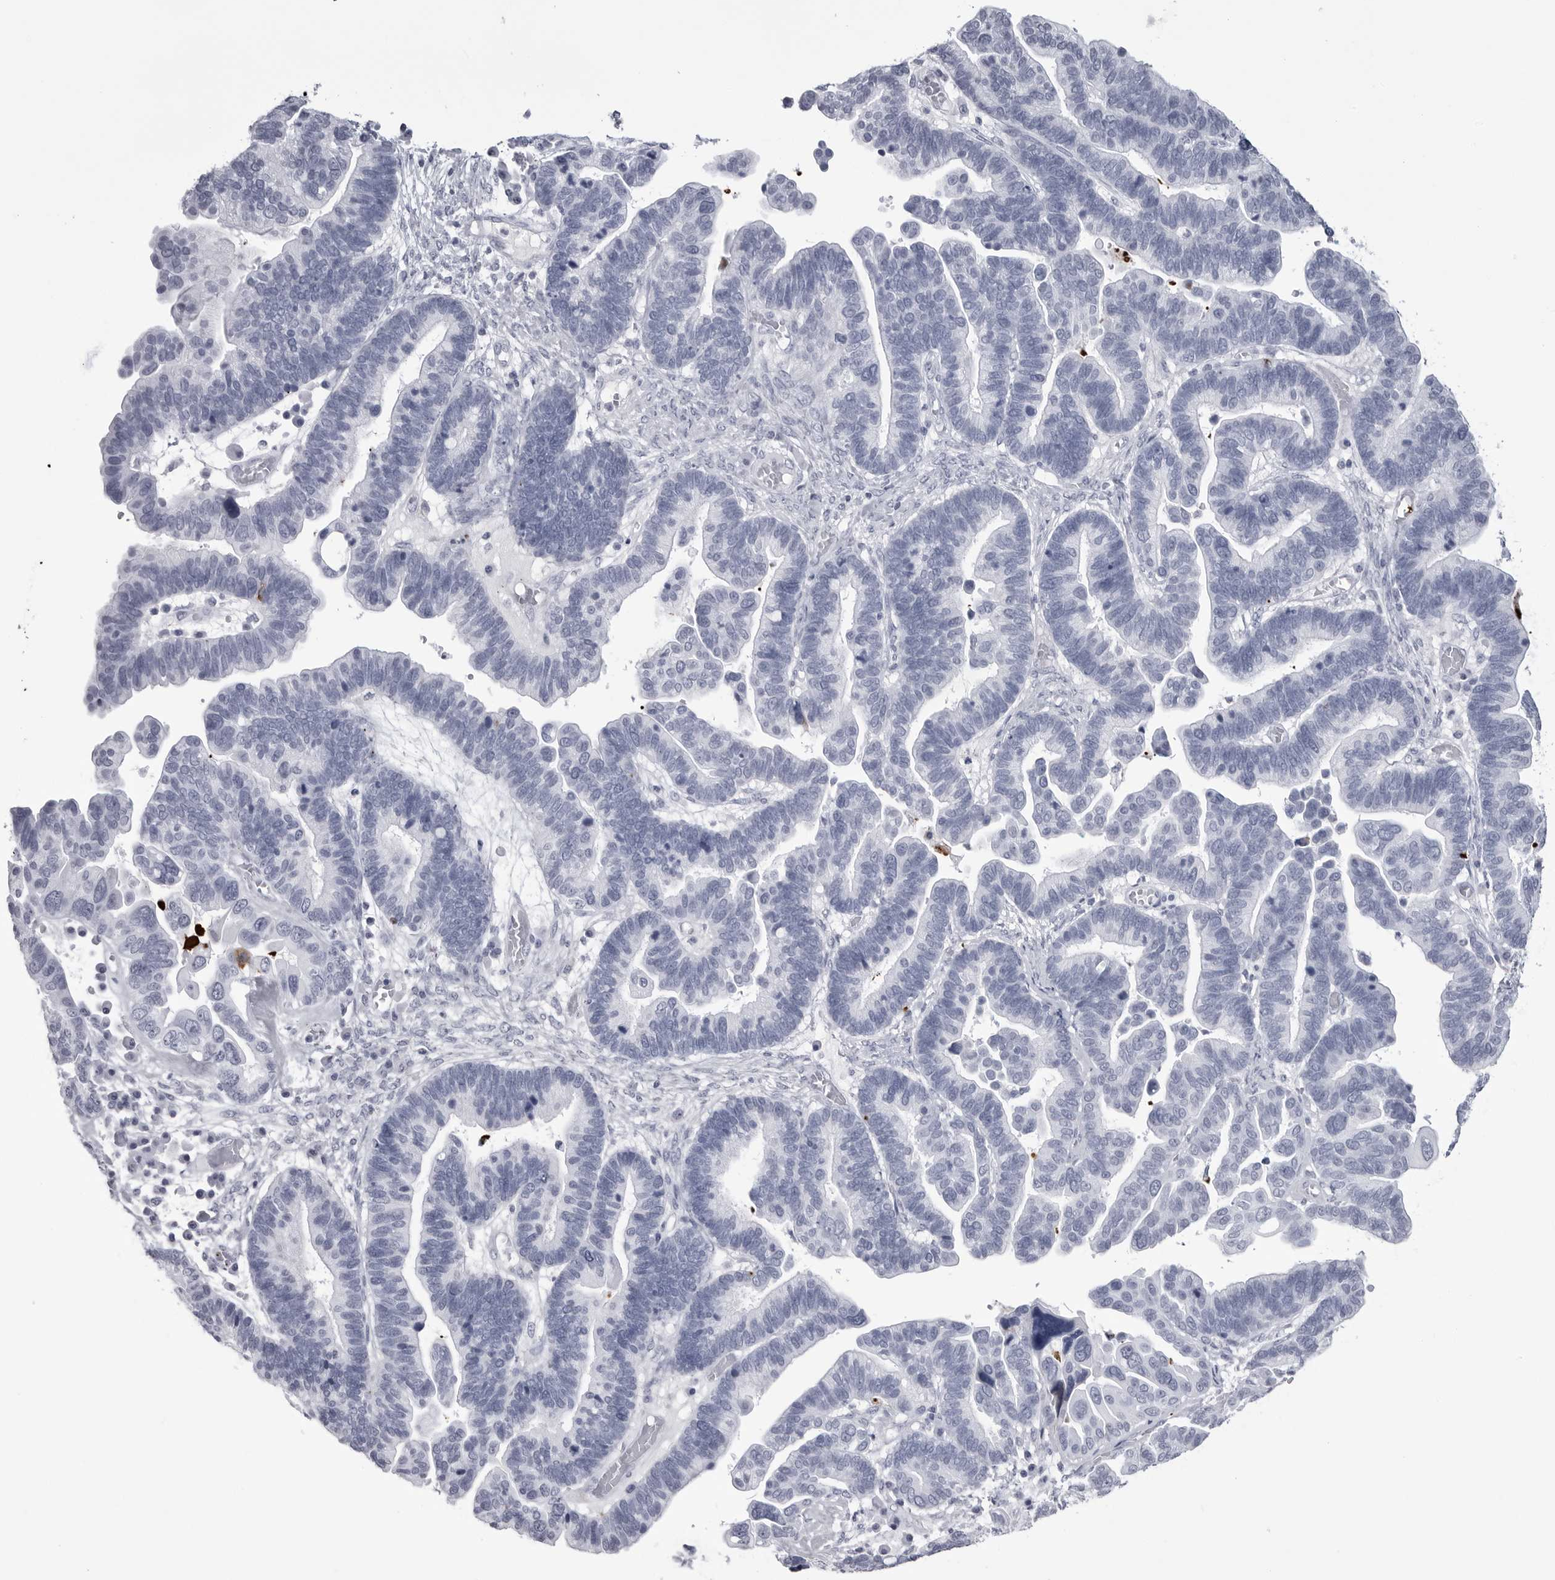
{"staining": {"intensity": "negative", "quantity": "none", "location": "none"}, "tissue": "ovarian cancer", "cell_type": "Tumor cells", "image_type": "cancer", "snomed": [{"axis": "morphology", "description": "Cystadenocarcinoma, serous, NOS"}, {"axis": "topography", "description": "Ovary"}], "caption": "Immunohistochemistry photomicrograph of neoplastic tissue: human ovarian cancer stained with DAB exhibits no significant protein expression in tumor cells.", "gene": "COL26A1", "patient": {"sex": "female", "age": 56}}